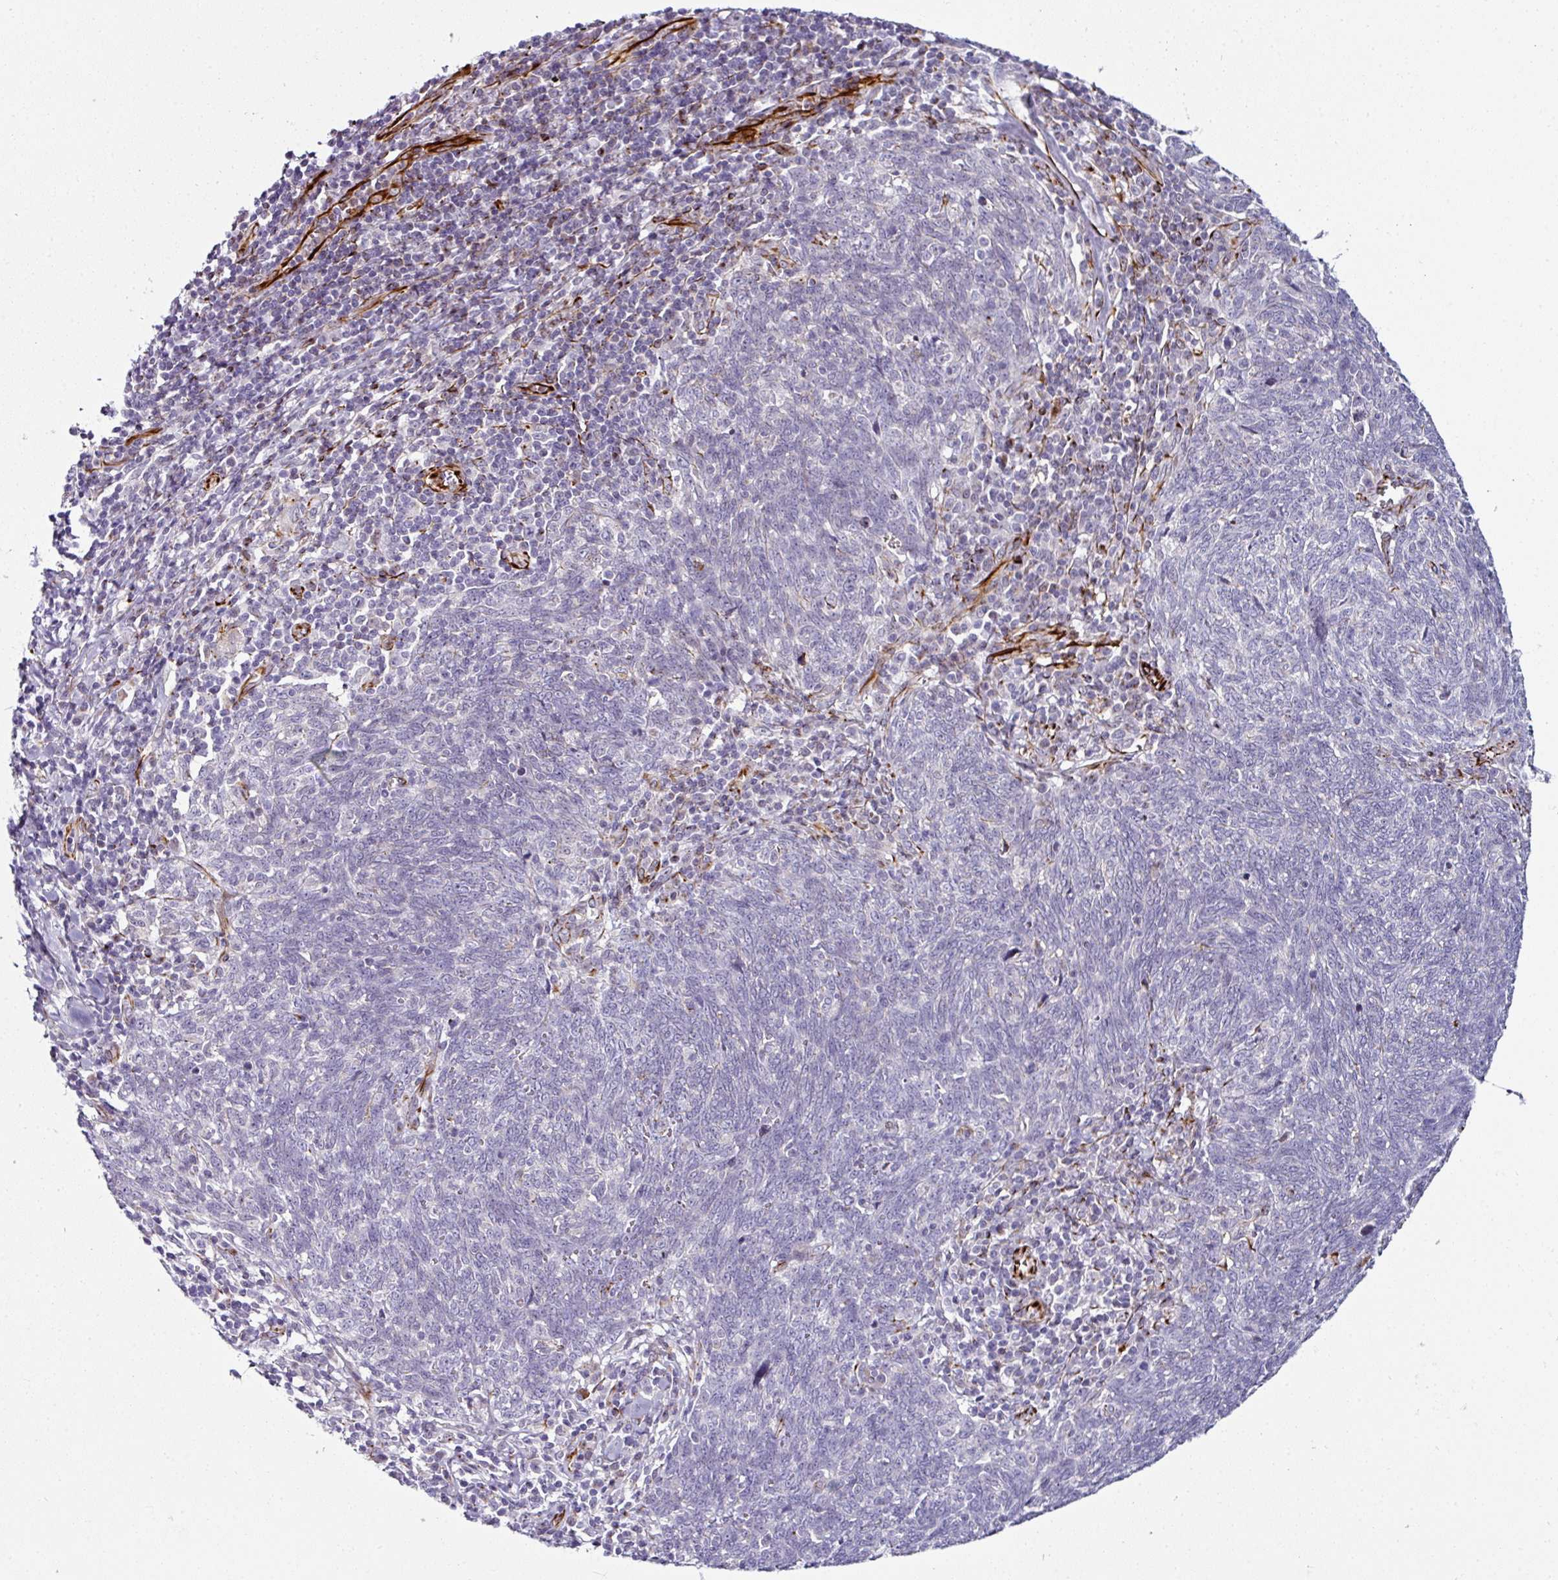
{"staining": {"intensity": "negative", "quantity": "none", "location": "none"}, "tissue": "lung cancer", "cell_type": "Tumor cells", "image_type": "cancer", "snomed": [{"axis": "morphology", "description": "Squamous cell carcinoma, NOS"}, {"axis": "topography", "description": "Lung"}], "caption": "The photomicrograph exhibits no staining of tumor cells in squamous cell carcinoma (lung).", "gene": "TMPRSS9", "patient": {"sex": "female", "age": 72}}